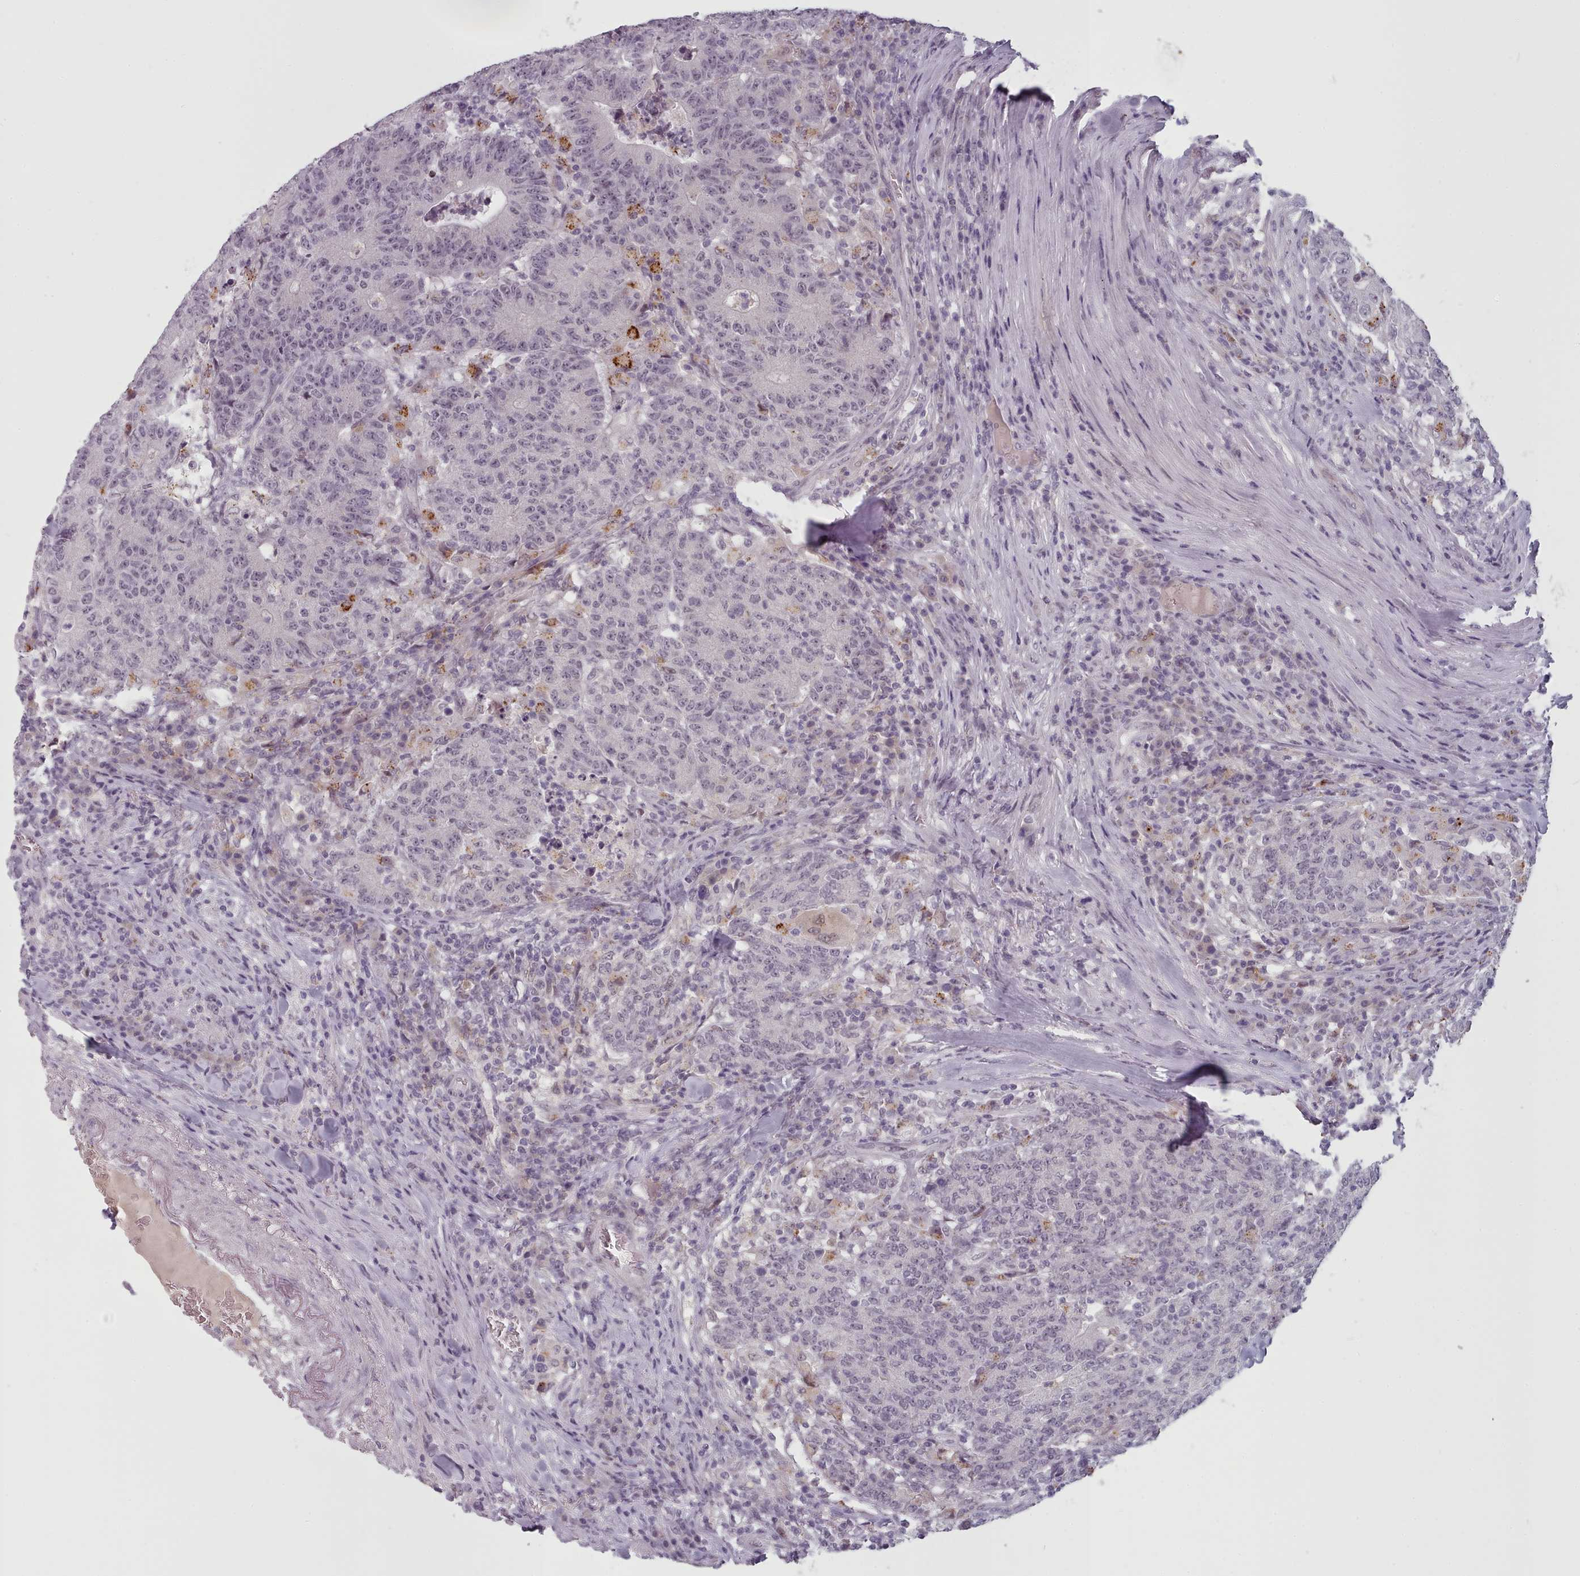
{"staining": {"intensity": "negative", "quantity": "none", "location": "none"}, "tissue": "colorectal cancer", "cell_type": "Tumor cells", "image_type": "cancer", "snomed": [{"axis": "morphology", "description": "Adenocarcinoma, NOS"}, {"axis": "topography", "description": "Colon"}], "caption": "IHC micrograph of adenocarcinoma (colorectal) stained for a protein (brown), which displays no positivity in tumor cells. The staining was performed using DAB (3,3'-diaminobenzidine) to visualize the protein expression in brown, while the nuclei were stained in blue with hematoxylin (Magnification: 20x).", "gene": "PBX4", "patient": {"sex": "female", "age": 75}}